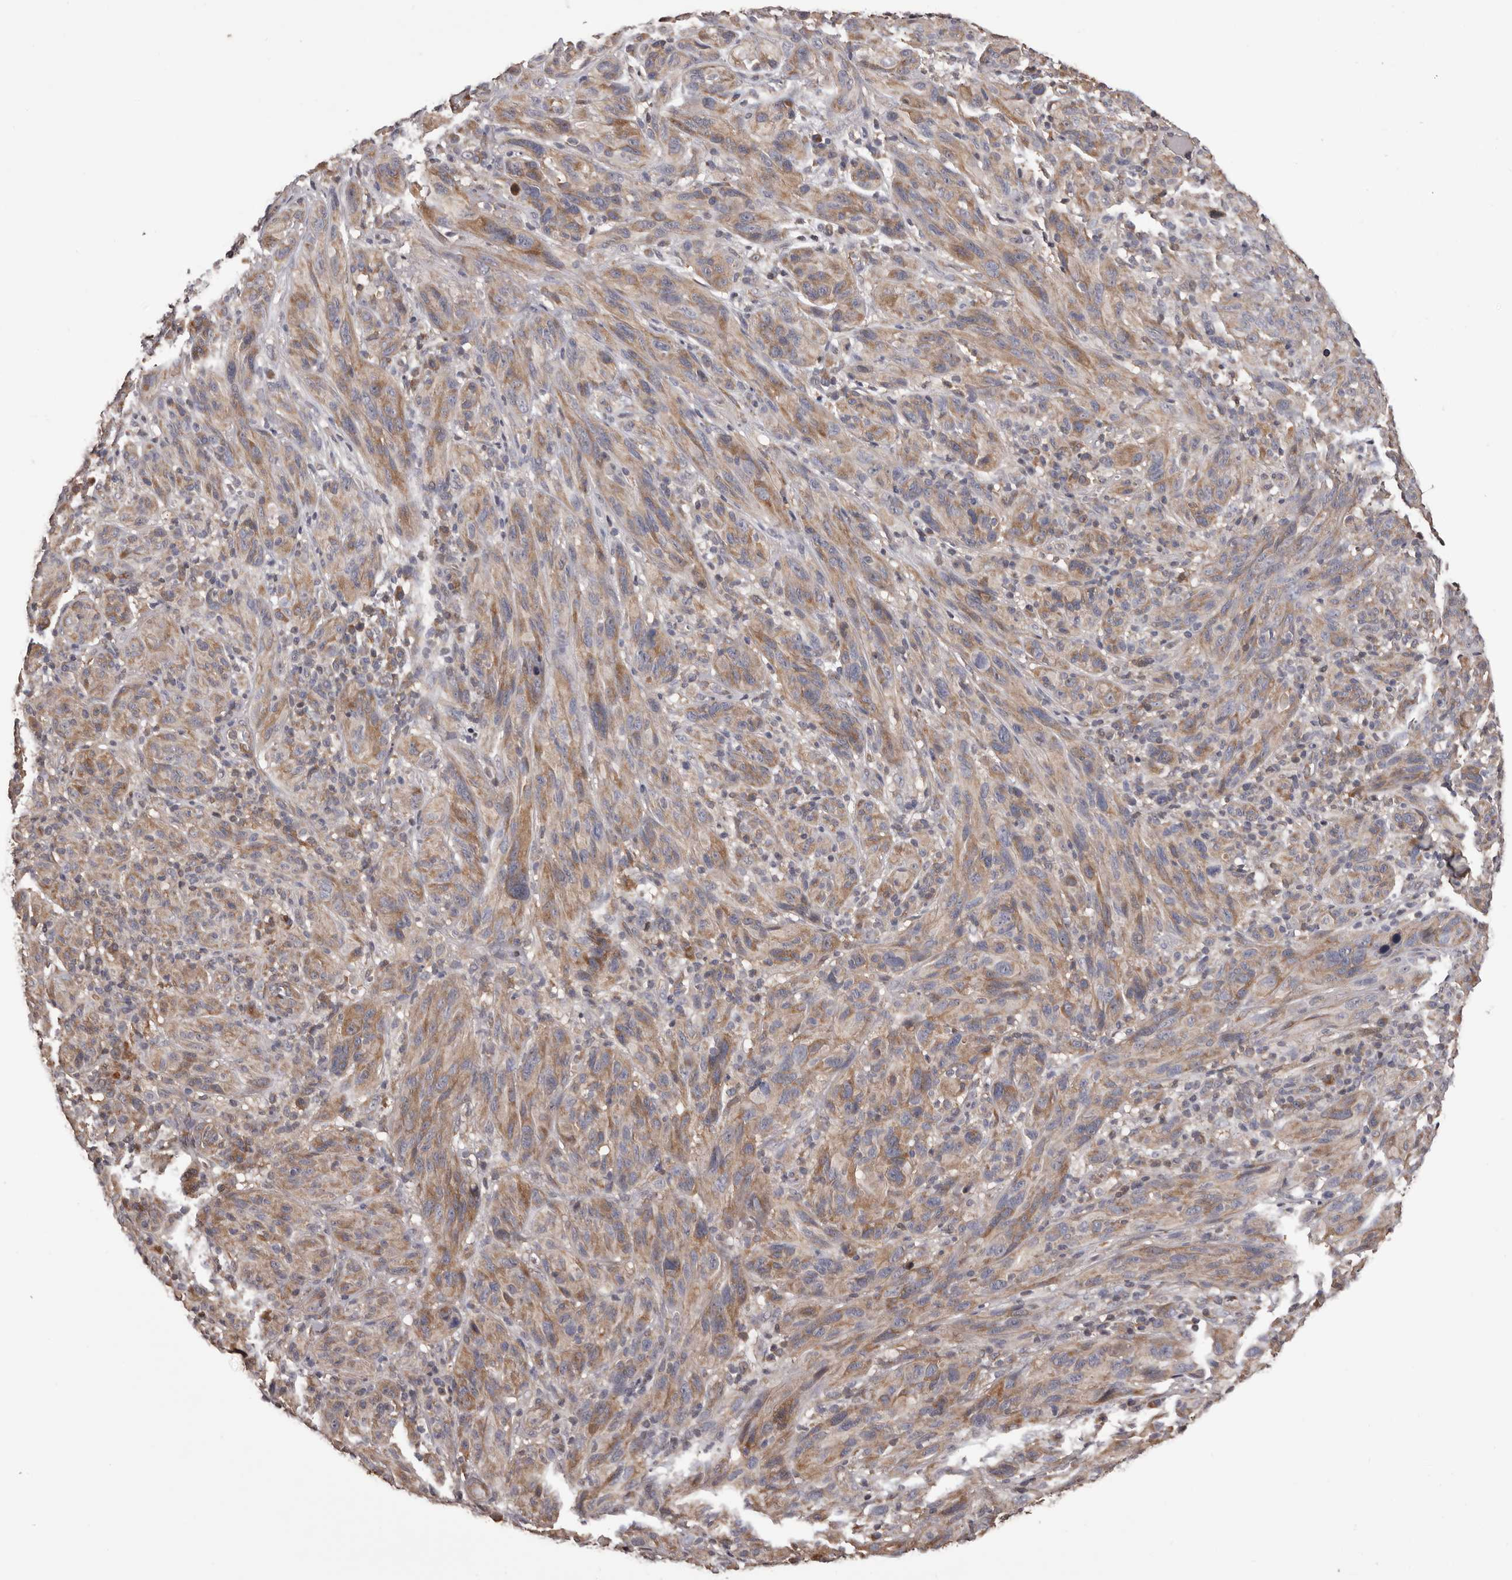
{"staining": {"intensity": "moderate", "quantity": ">75%", "location": "cytoplasmic/membranous"}, "tissue": "melanoma", "cell_type": "Tumor cells", "image_type": "cancer", "snomed": [{"axis": "morphology", "description": "Malignant melanoma, NOS"}, {"axis": "topography", "description": "Skin of head"}], "caption": "Immunohistochemistry (DAB (3,3'-diaminobenzidine)) staining of human malignant melanoma shows moderate cytoplasmic/membranous protein expression in approximately >75% of tumor cells.", "gene": "ADAMTS2", "patient": {"sex": "male", "age": 96}}